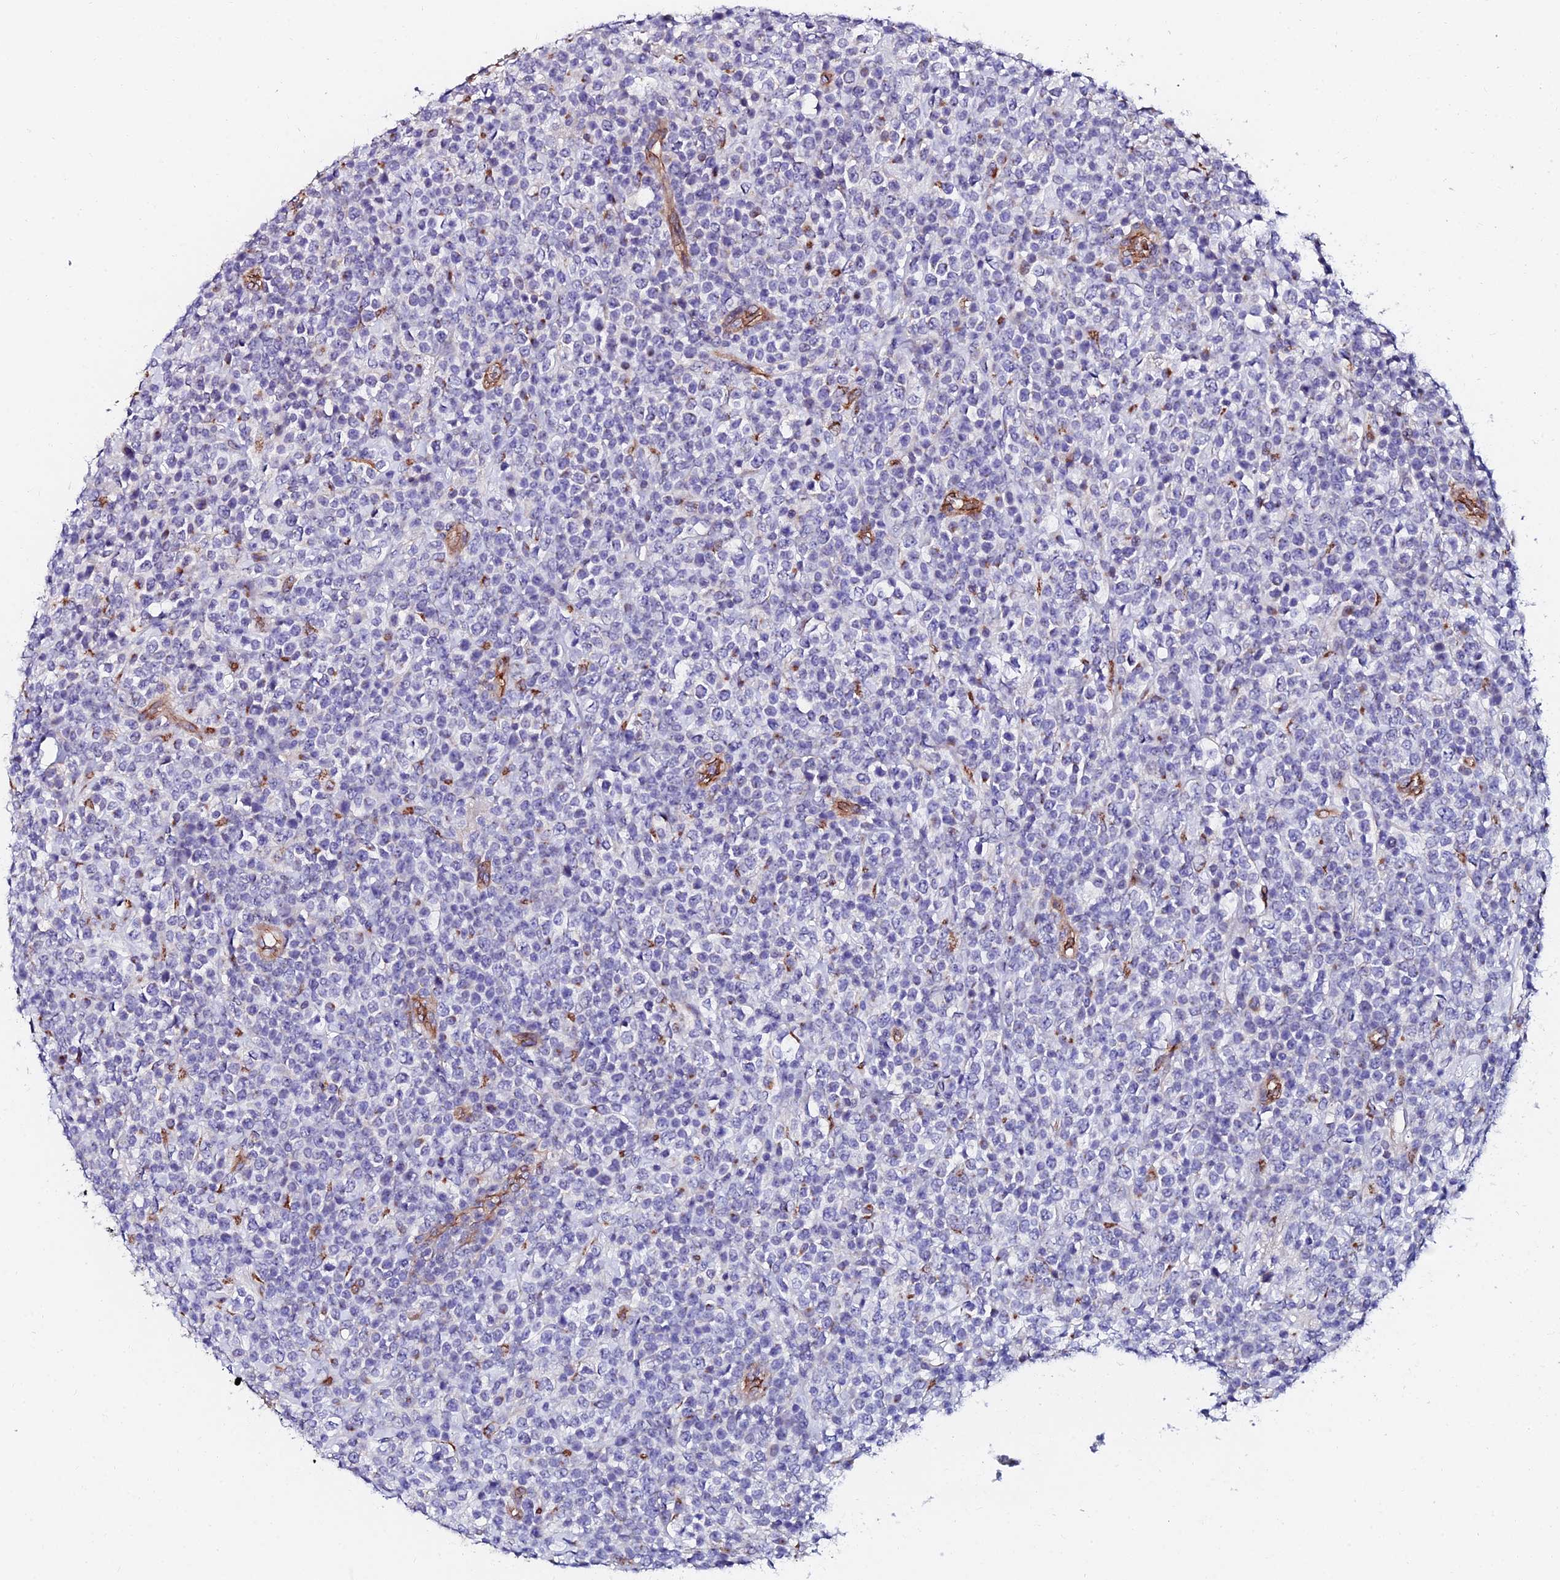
{"staining": {"intensity": "negative", "quantity": "none", "location": "none"}, "tissue": "lymphoma", "cell_type": "Tumor cells", "image_type": "cancer", "snomed": [{"axis": "morphology", "description": "Malignant lymphoma, non-Hodgkin's type, High grade"}, {"axis": "topography", "description": "Colon"}], "caption": "This is an IHC image of malignant lymphoma, non-Hodgkin's type (high-grade). There is no expression in tumor cells.", "gene": "ADGRF3", "patient": {"sex": "female", "age": 53}}